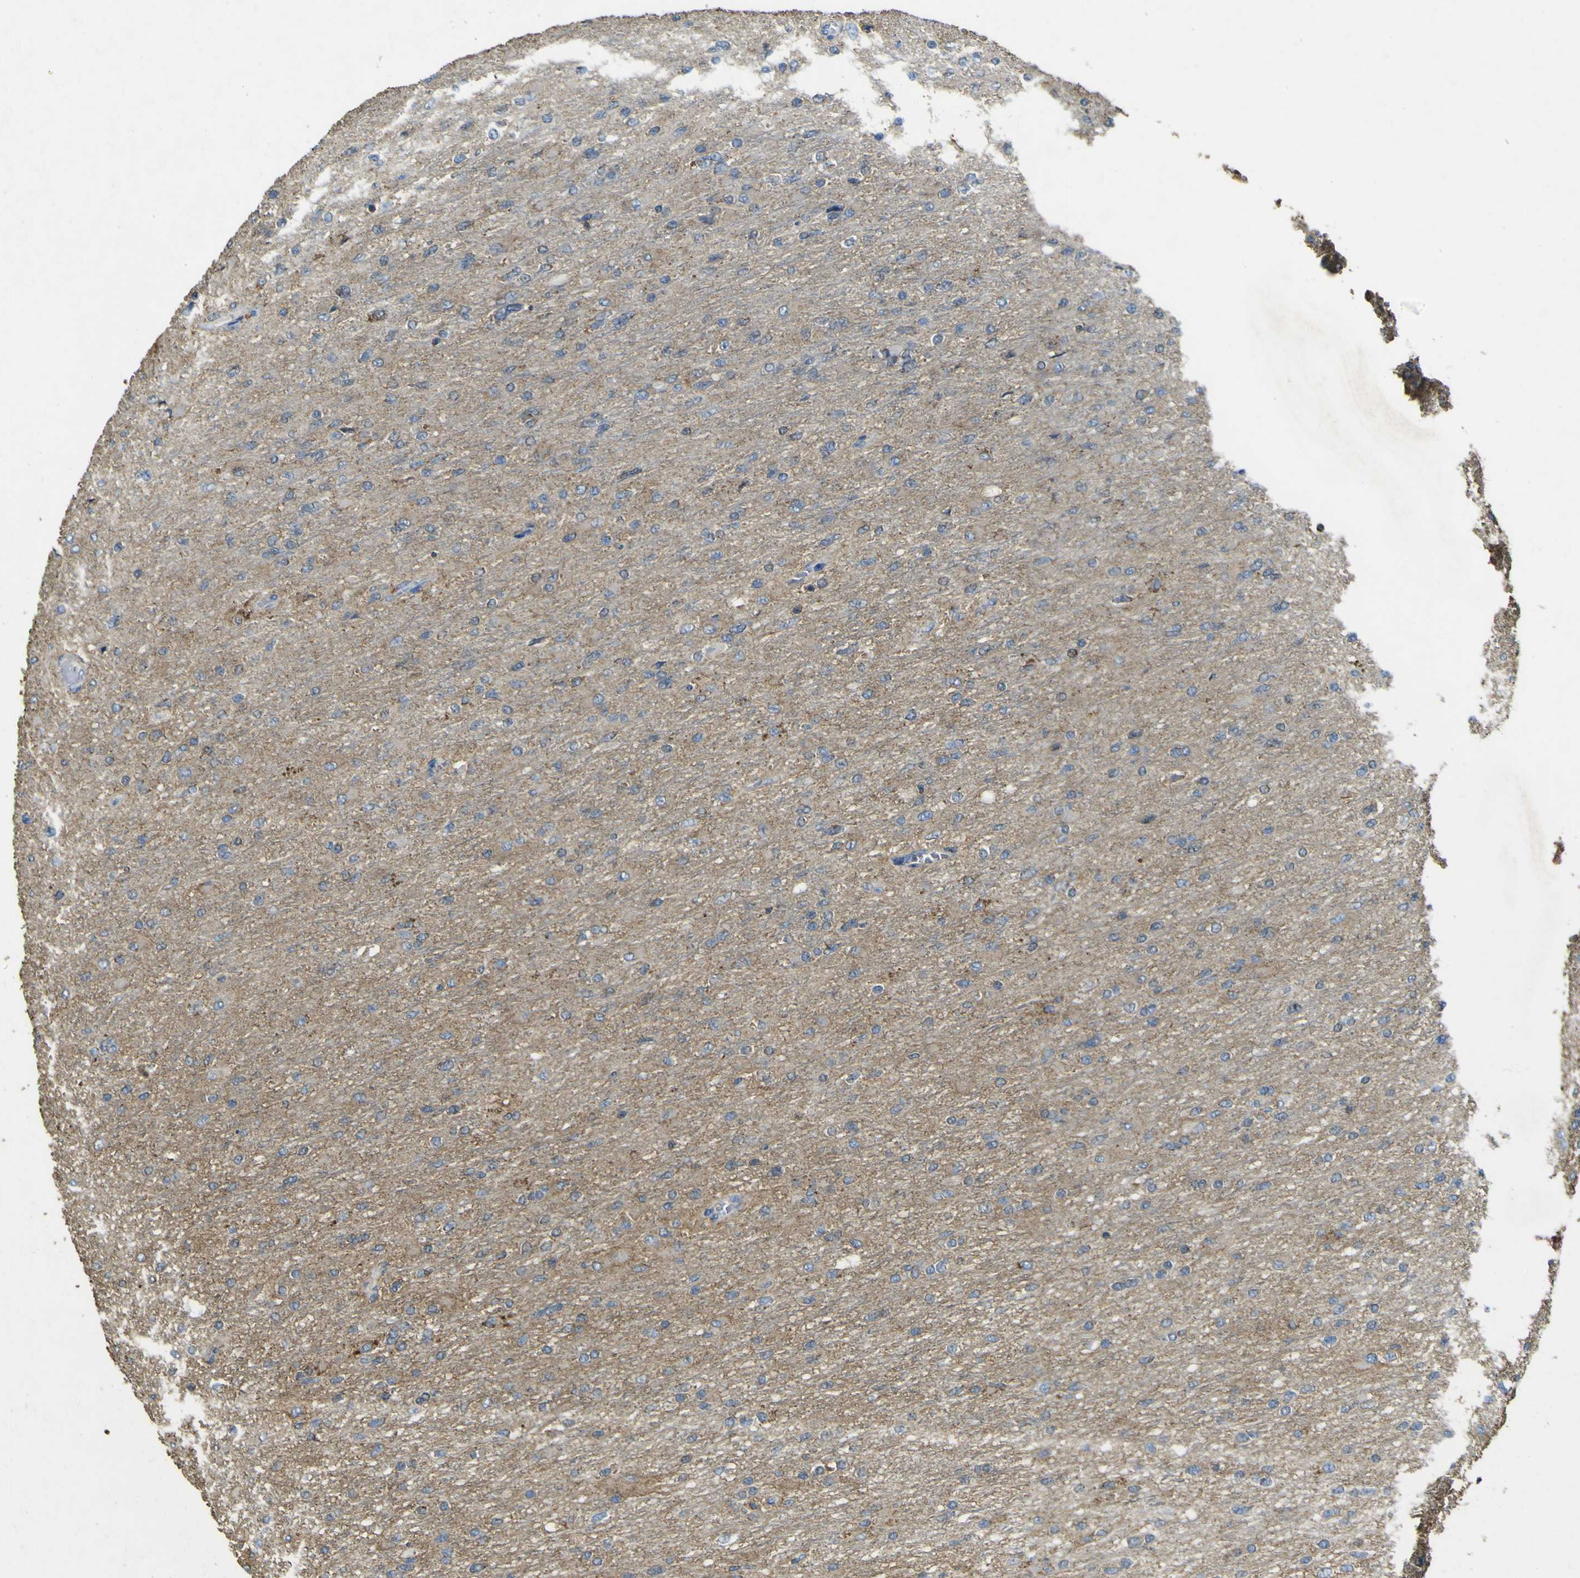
{"staining": {"intensity": "negative", "quantity": "none", "location": "none"}, "tissue": "glioma", "cell_type": "Tumor cells", "image_type": "cancer", "snomed": [{"axis": "morphology", "description": "Glioma, malignant, High grade"}, {"axis": "topography", "description": "Cerebral cortex"}], "caption": "This is an immunohistochemistry photomicrograph of human glioma. There is no positivity in tumor cells.", "gene": "ACSL3", "patient": {"sex": "female", "age": 36}}